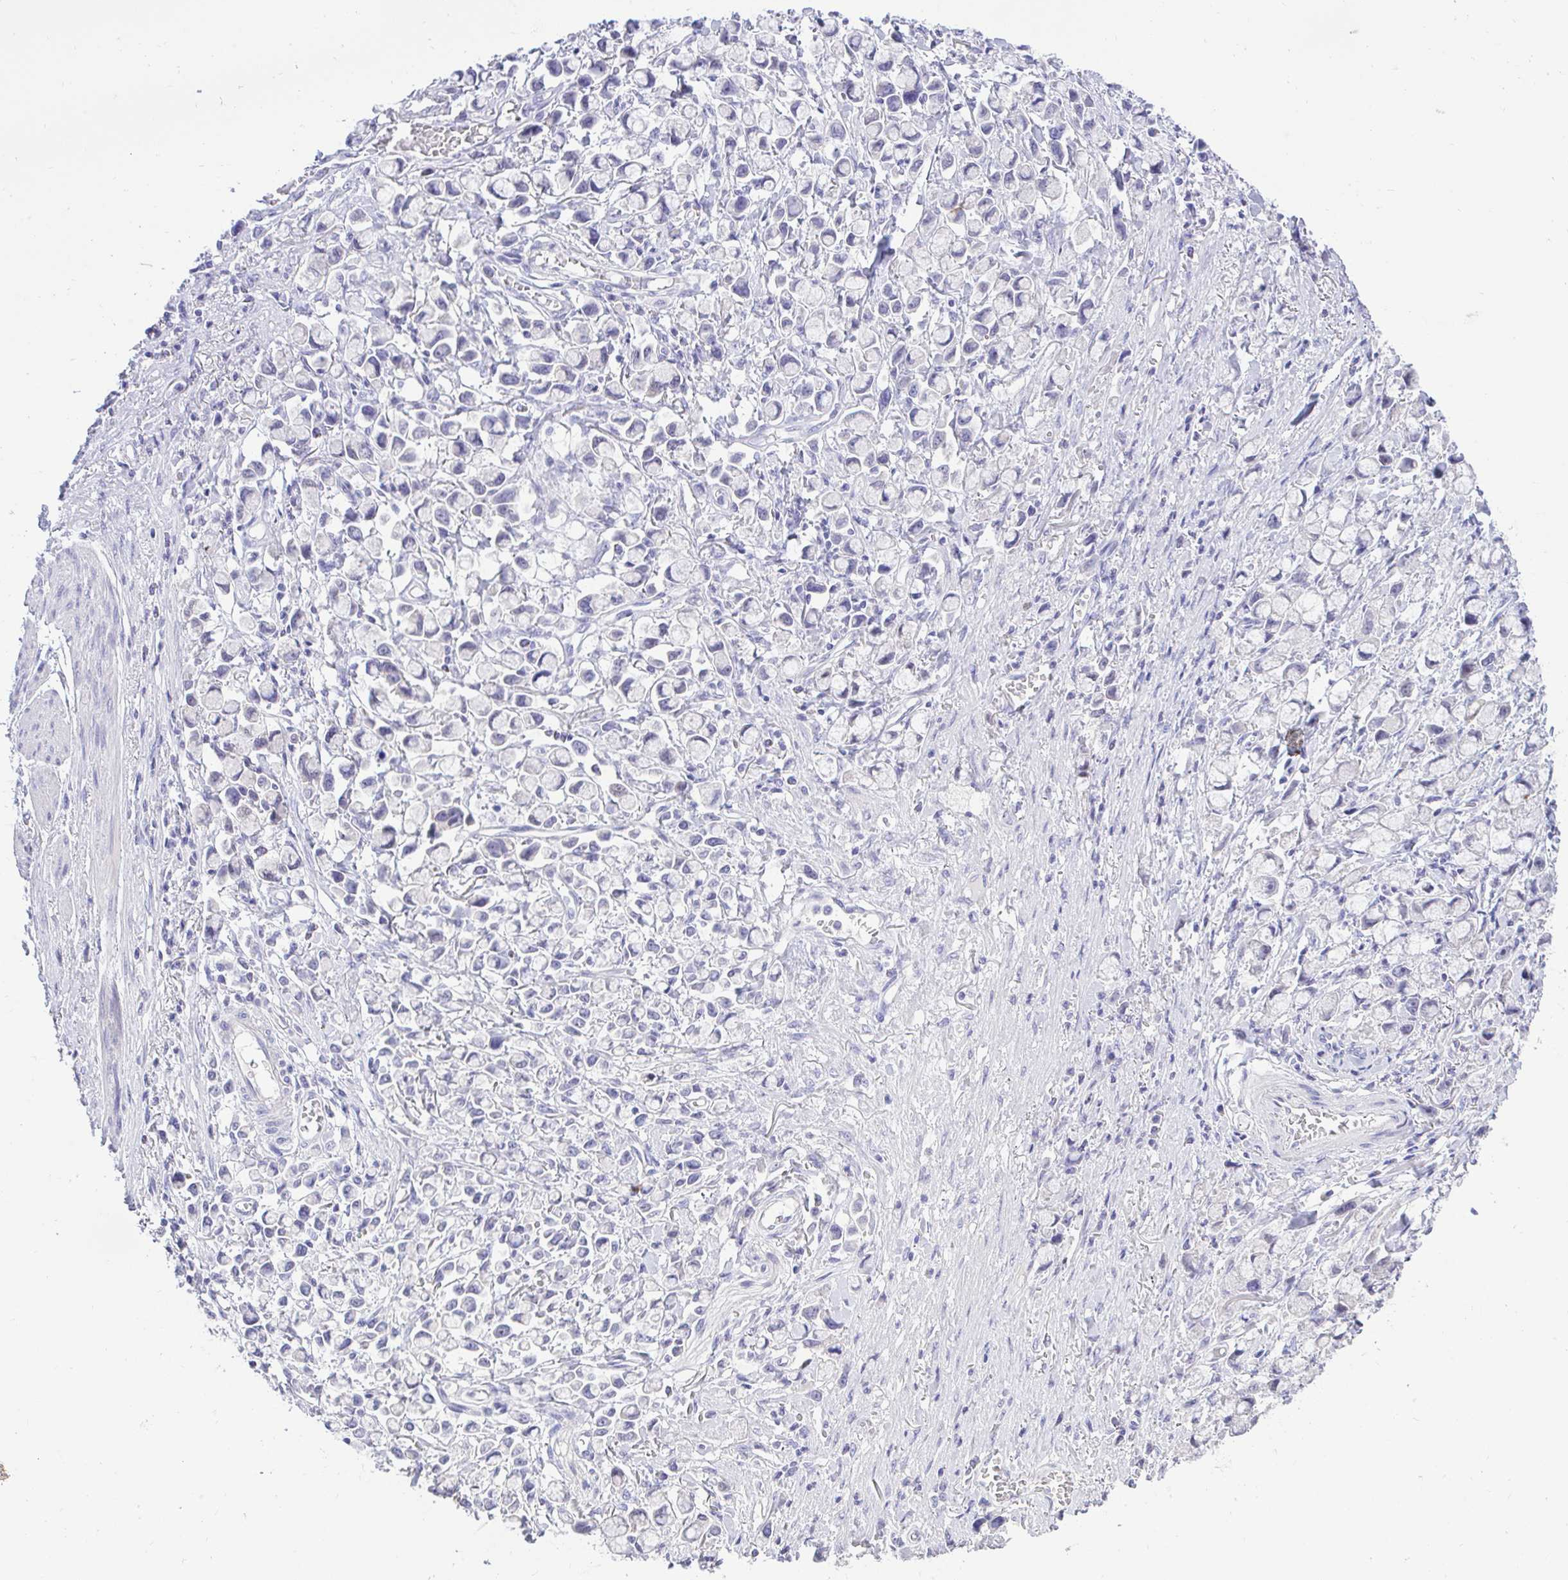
{"staining": {"intensity": "negative", "quantity": "none", "location": "none"}, "tissue": "stomach cancer", "cell_type": "Tumor cells", "image_type": "cancer", "snomed": [{"axis": "morphology", "description": "Adenocarcinoma, NOS"}, {"axis": "topography", "description": "Stomach"}], "caption": "Tumor cells are negative for brown protein staining in stomach cancer (adenocarcinoma).", "gene": "TMCO5A", "patient": {"sex": "female", "age": 81}}